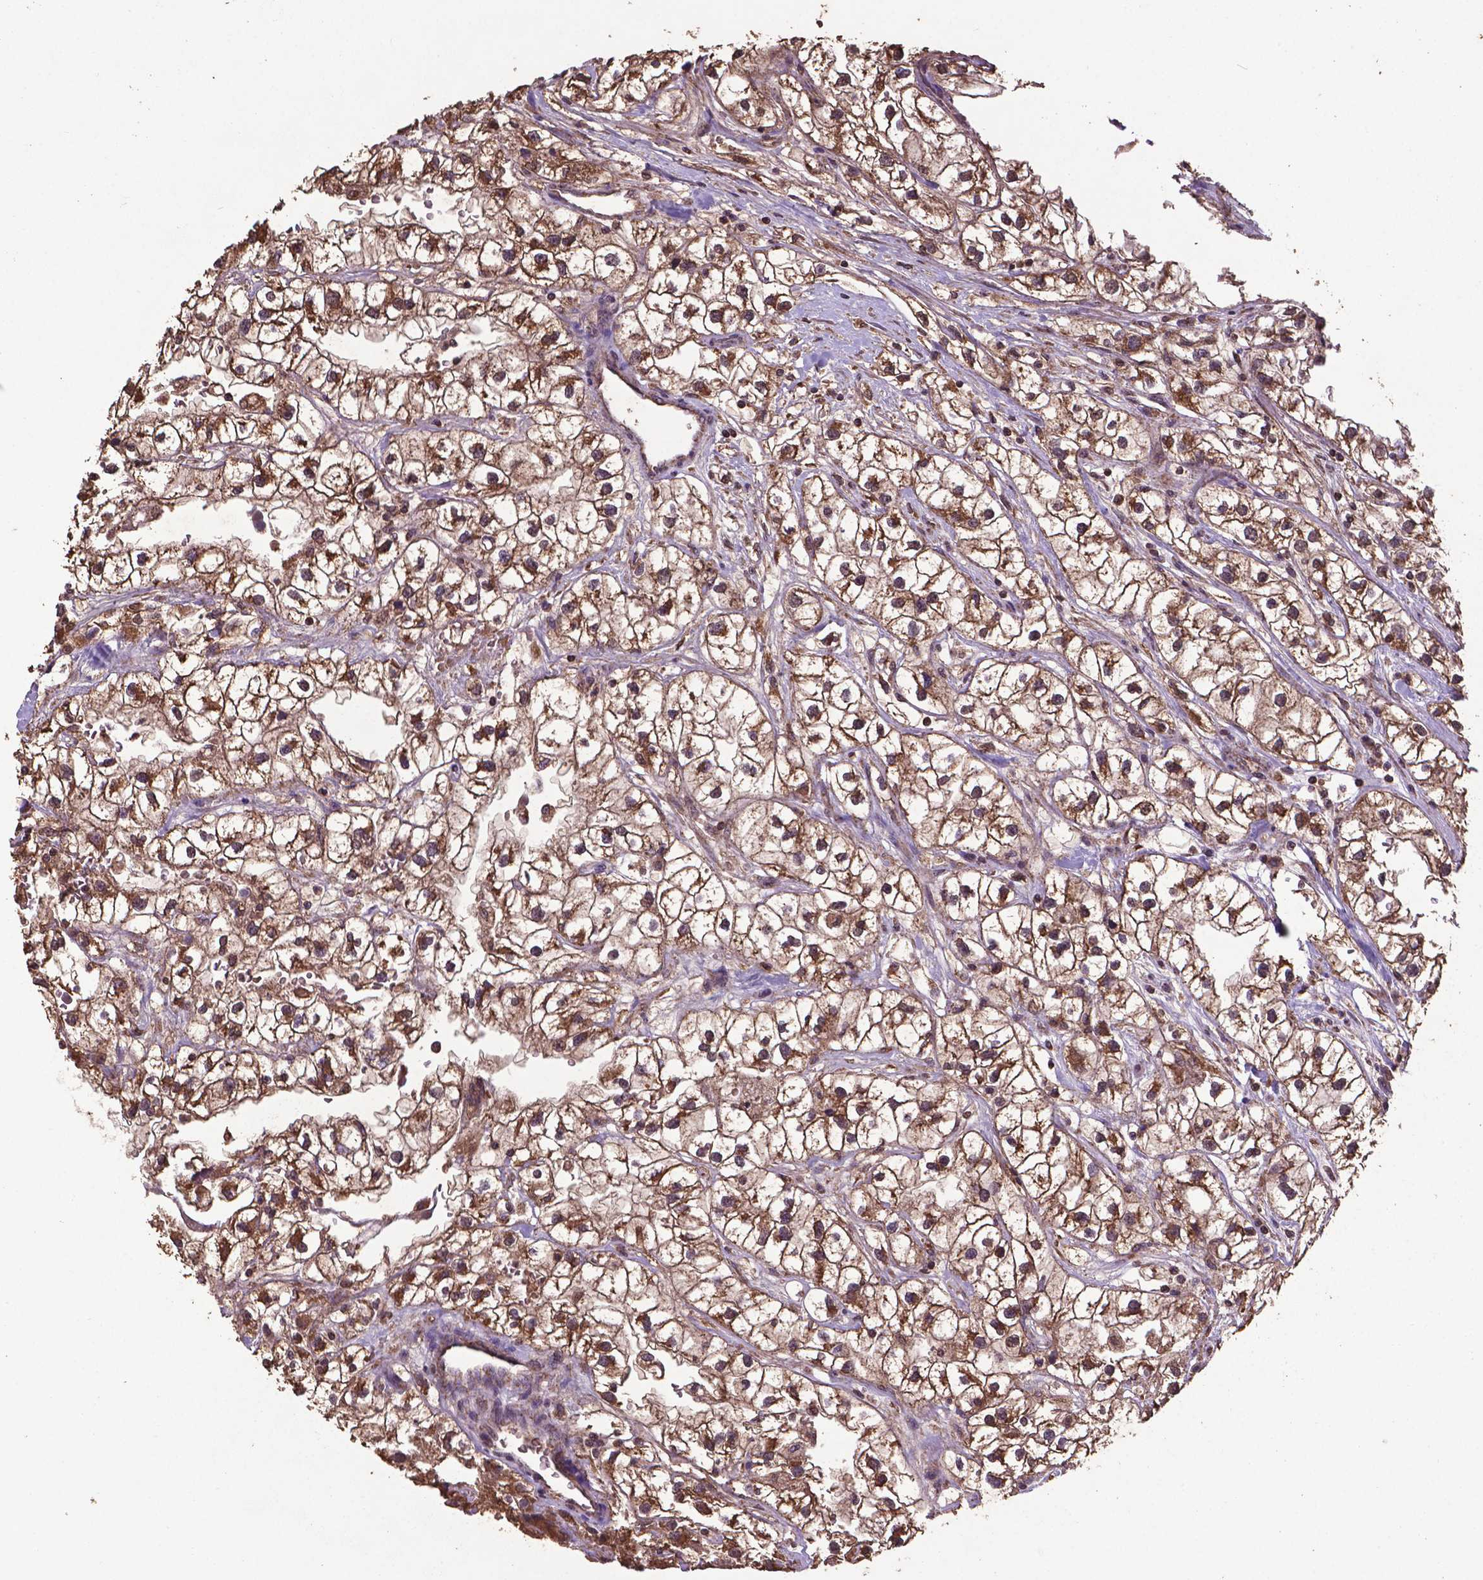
{"staining": {"intensity": "moderate", "quantity": ">75%", "location": "cytoplasmic/membranous,nuclear"}, "tissue": "renal cancer", "cell_type": "Tumor cells", "image_type": "cancer", "snomed": [{"axis": "morphology", "description": "Adenocarcinoma, NOS"}, {"axis": "topography", "description": "Kidney"}], "caption": "The image shows staining of renal cancer (adenocarcinoma), revealing moderate cytoplasmic/membranous and nuclear protein staining (brown color) within tumor cells.", "gene": "DCAF1", "patient": {"sex": "male", "age": 59}}